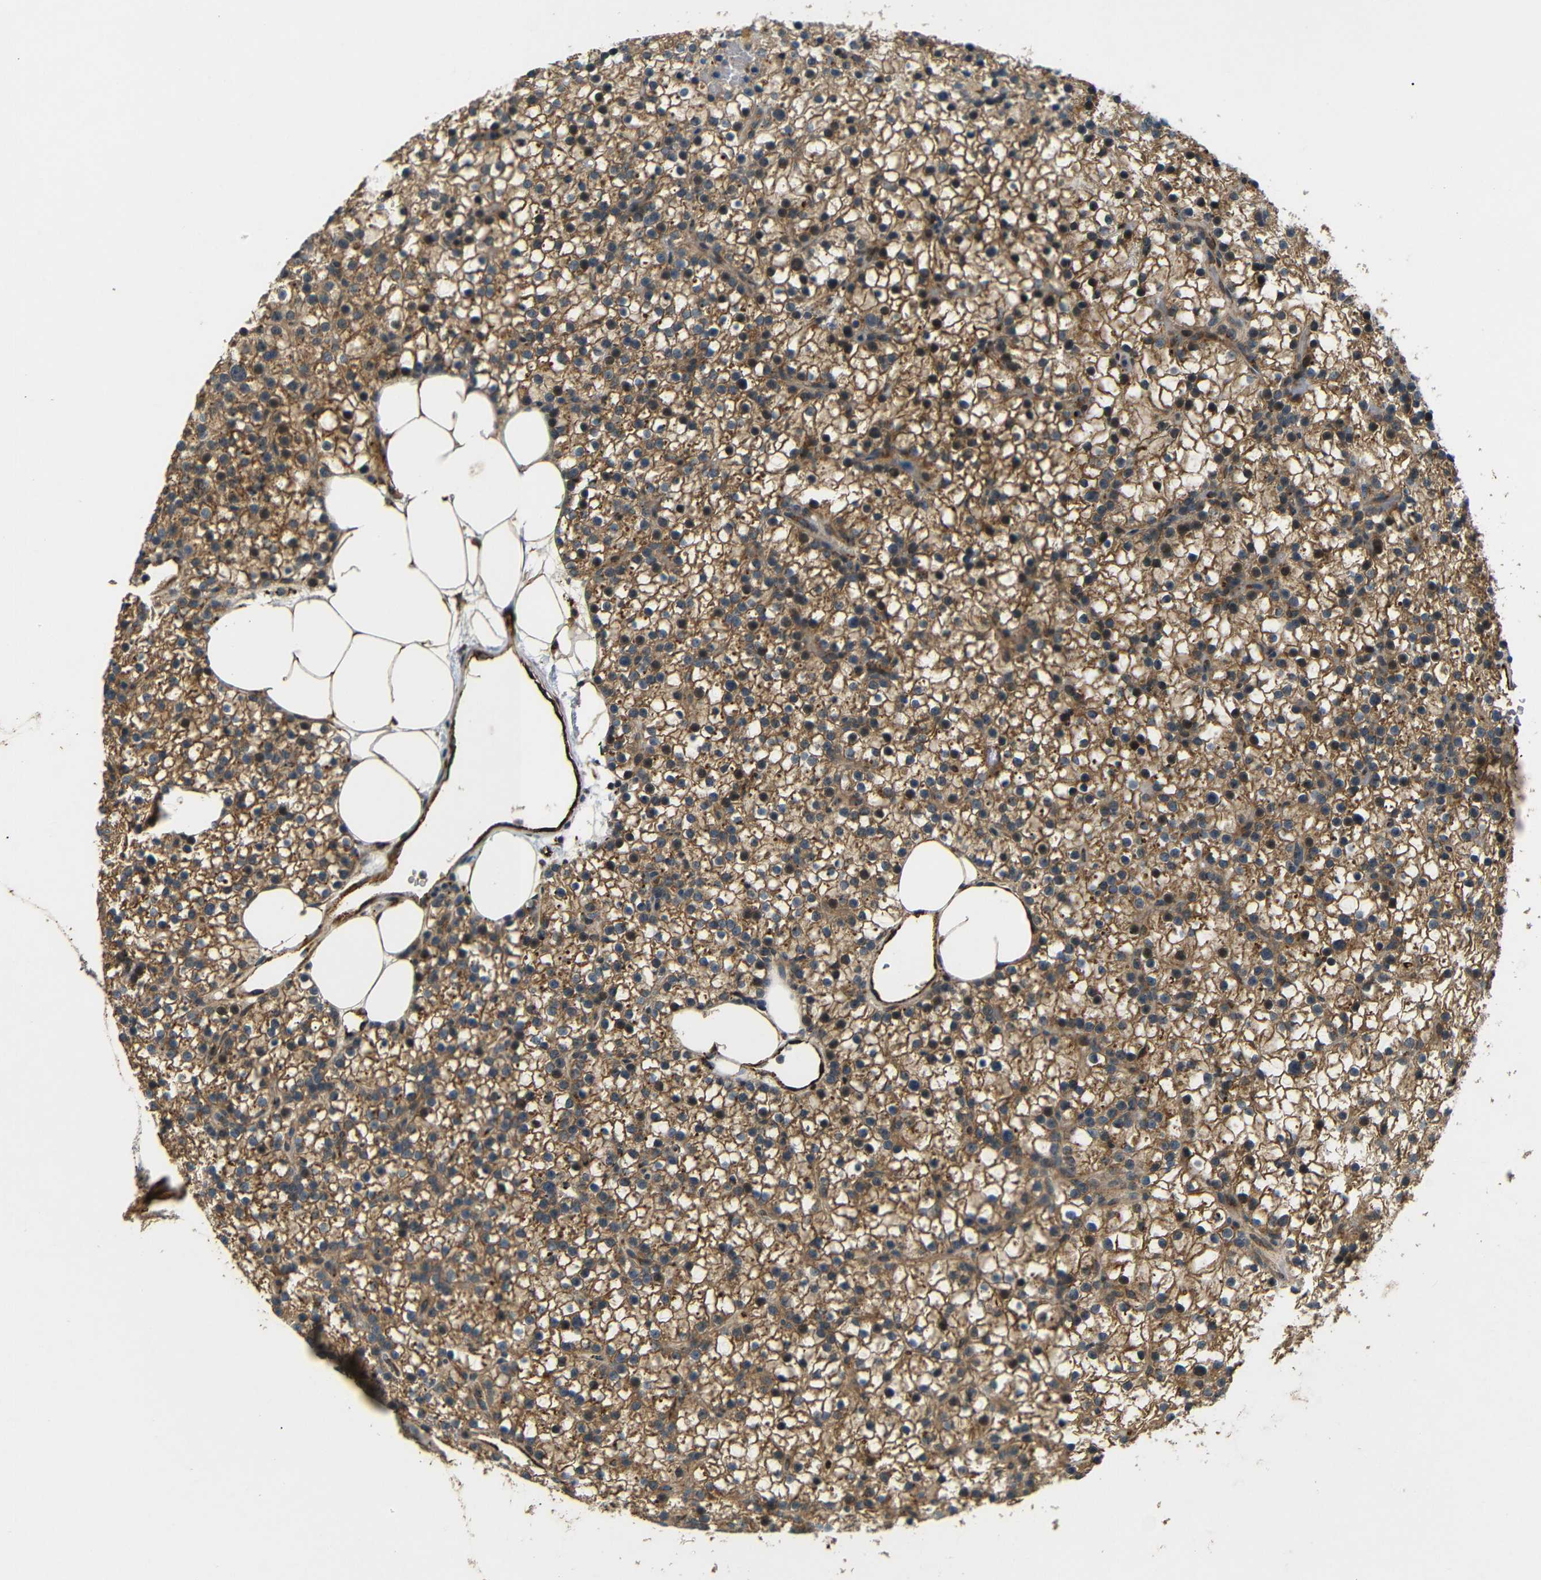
{"staining": {"intensity": "strong", "quantity": ">75%", "location": "cytoplasmic/membranous"}, "tissue": "parathyroid gland", "cell_type": "Glandular cells", "image_type": "normal", "snomed": [{"axis": "morphology", "description": "Normal tissue, NOS"}, {"axis": "morphology", "description": "Adenoma, NOS"}, {"axis": "topography", "description": "Parathyroid gland"}], "caption": "Immunohistochemical staining of unremarkable parathyroid gland reveals >75% levels of strong cytoplasmic/membranous protein positivity in approximately >75% of glandular cells. (IHC, brightfield microscopy, high magnification).", "gene": "ATP7A", "patient": {"sex": "female", "age": 70}}